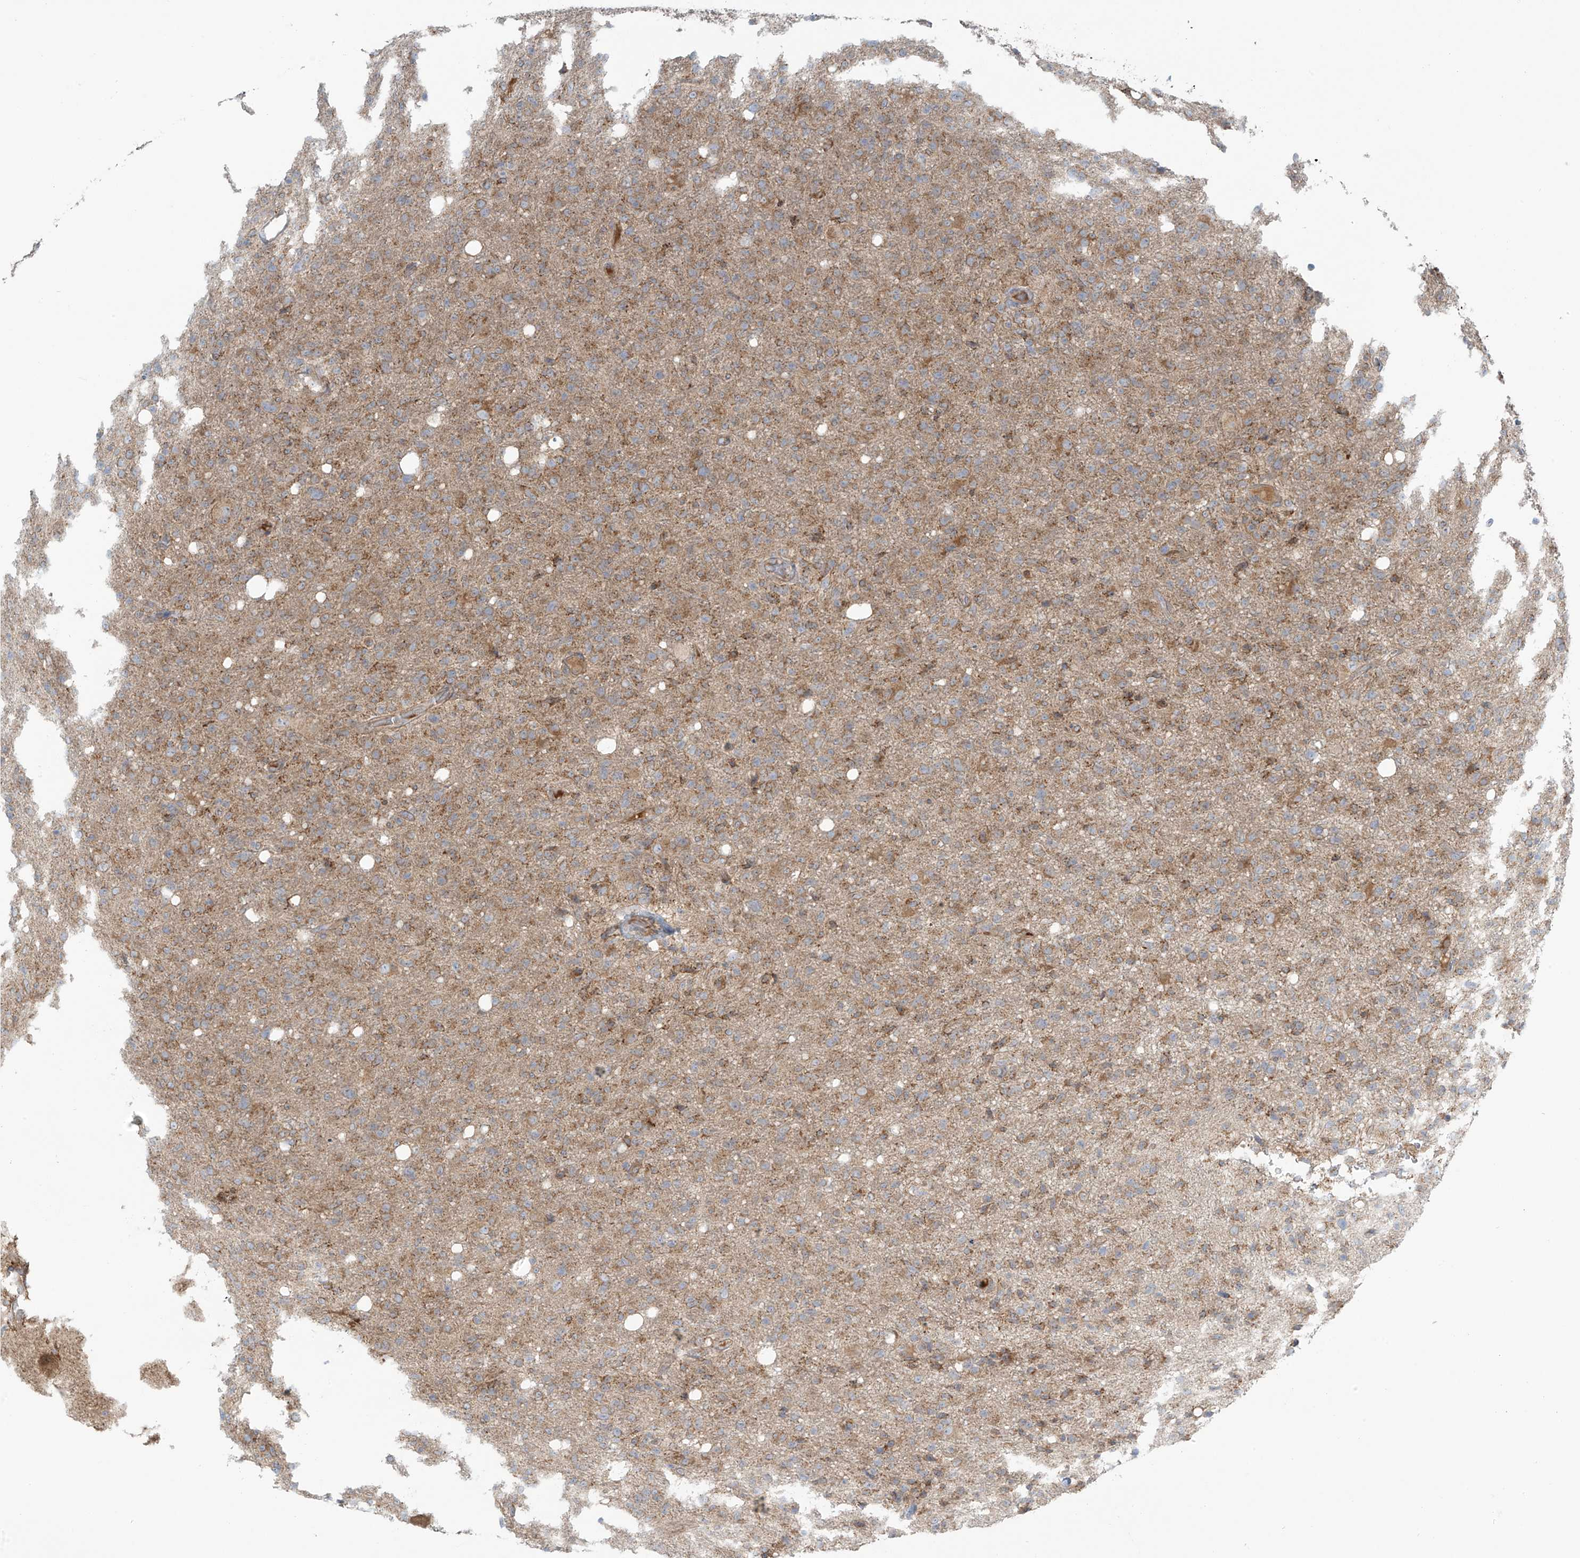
{"staining": {"intensity": "moderate", "quantity": "25%-75%", "location": "cytoplasmic/membranous"}, "tissue": "glioma", "cell_type": "Tumor cells", "image_type": "cancer", "snomed": [{"axis": "morphology", "description": "Glioma, malignant, High grade"}, {"axis": "topography", "description": "Brain"}], "caption": "Malignant high-grade glioma stained with a protein marker displays moderate staining in tumor cells.", "gene": "LZTS3", "patient": {"sex": "female", "age": 57}}